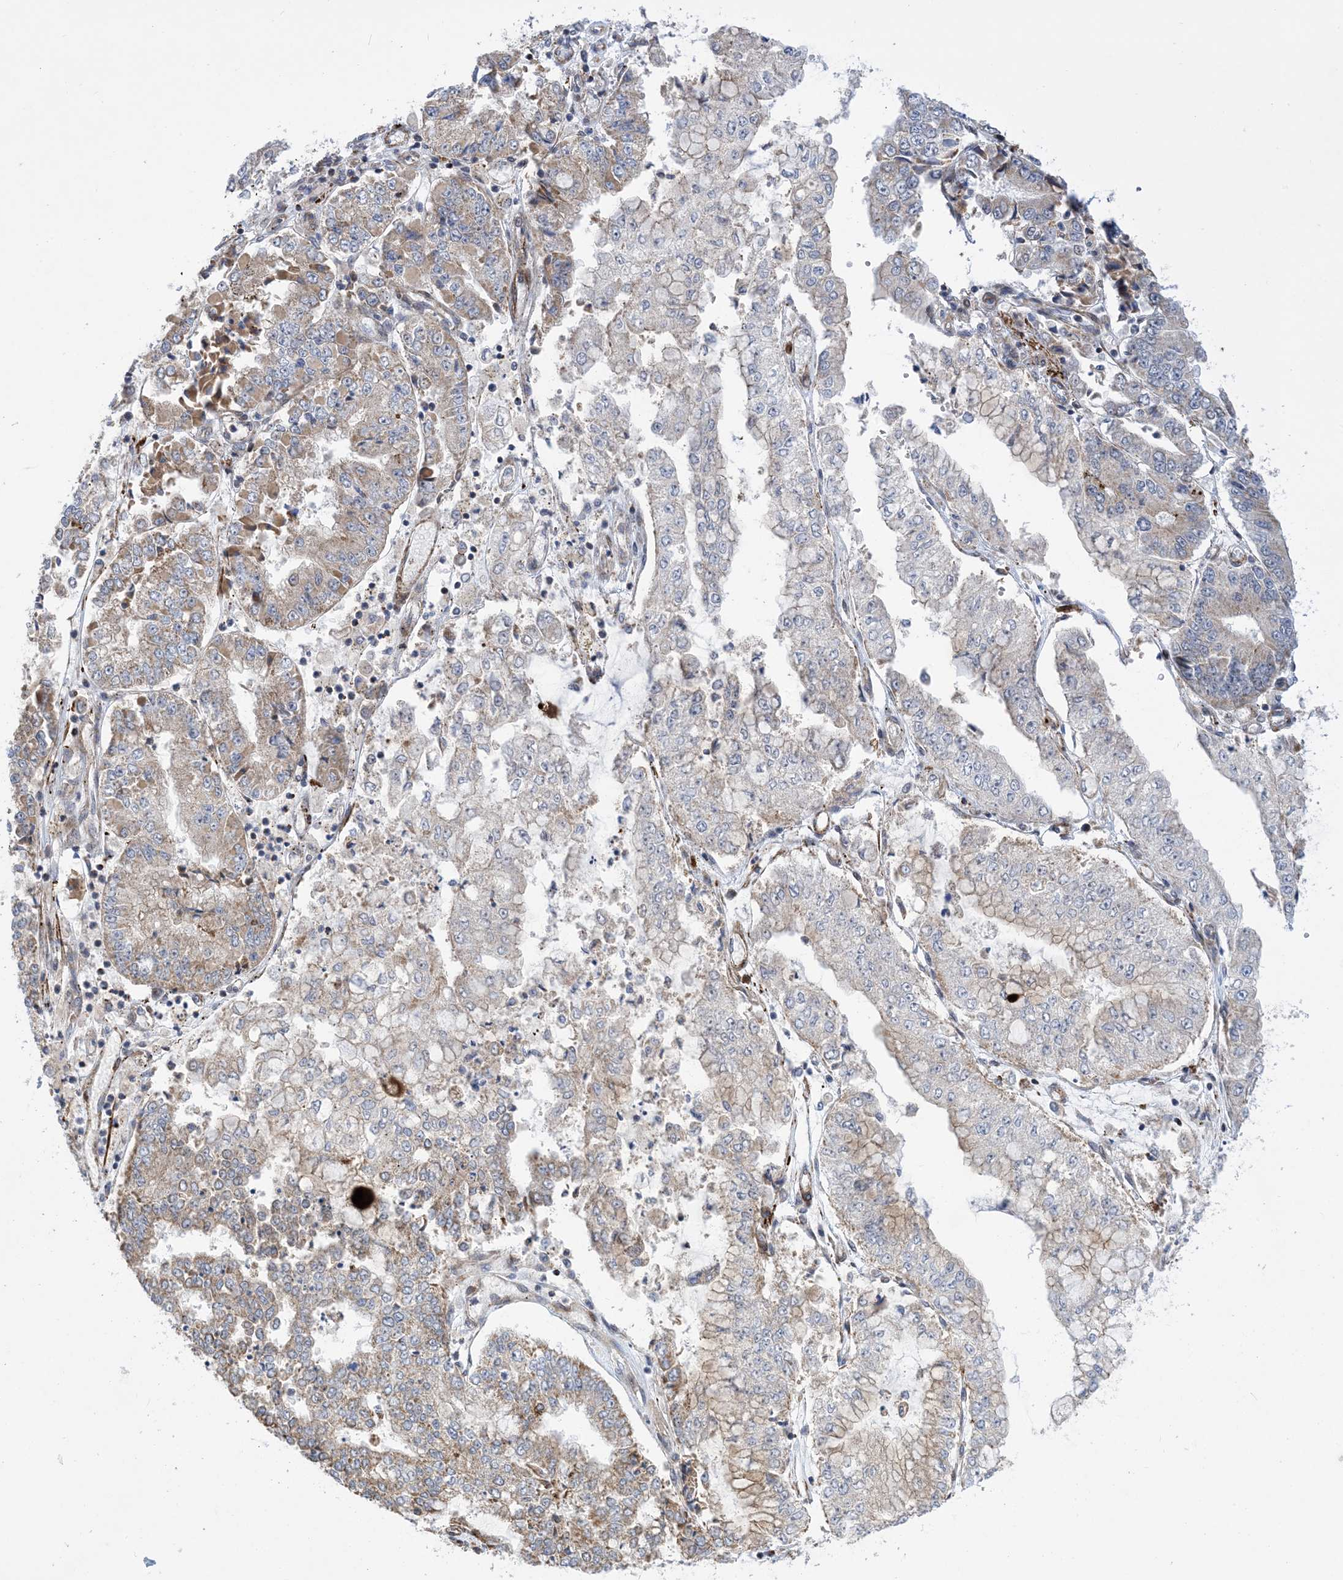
{"staining": {"intensity": "weak", "quantity": "<25%", "location": "cytoplasmic/membranous"}, "tissue": "stomach cancer", "cell_type": "Tumor cells", "image_type": "cancer", "snomed": [{"axis": "morphology", "description": "Adenocarcinoma, NOS"}, {"axis": "topography", "description": "Stomach"}], "caption": "Immunohistochemical staining of stomach cancer displays no significant expression in tumor cells. Nuclei are stained in blue.", "gene": "ZNF8", "patient": {"sex": "male", "age": 76}}